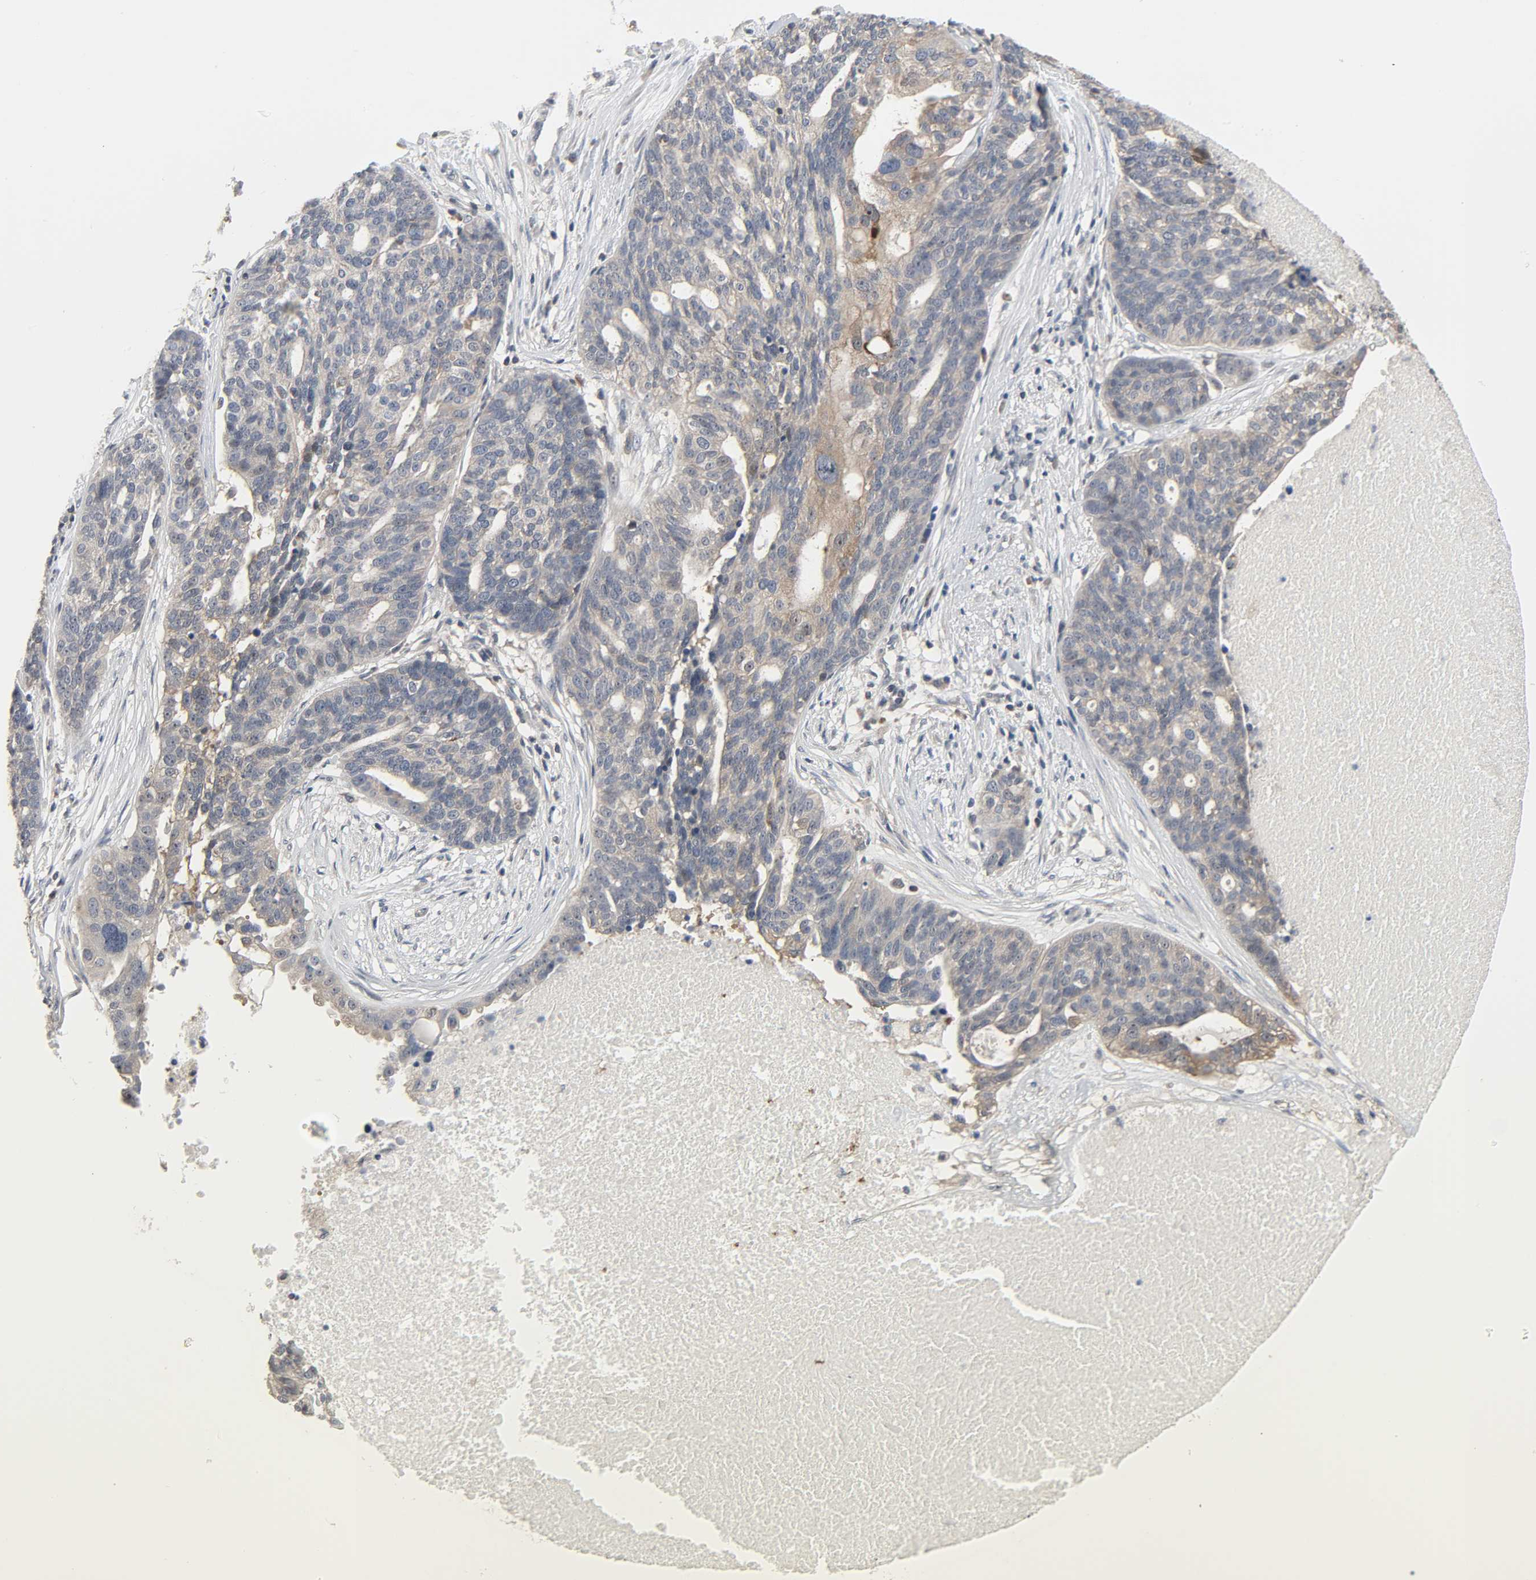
{"staining": {"intensity": "moderate", "quantity": ">75%", "location": "cytoplasmic/membranous"}, "tissue": "ovarian cancer", "cell_type": "Tumor cells", "image_type": "cancer", "snomed": [{"axis": "morphology", "description": "Cystadenocarcinoma, serous, NOS"}, {"axis": "topography", "description": "Ovary"}], "caption": "DAB (3,3'-diaminobenzidine) immunohistochemical staining of ovarian serous cystadenocarcinoma displays moderate cytoplasmic/membranous protein positivity in about >75% of tumor cells. Nuclei are stained in blue.", "gene": "PLEKHA2", "patient": {"sex": "female", "age": 59}}